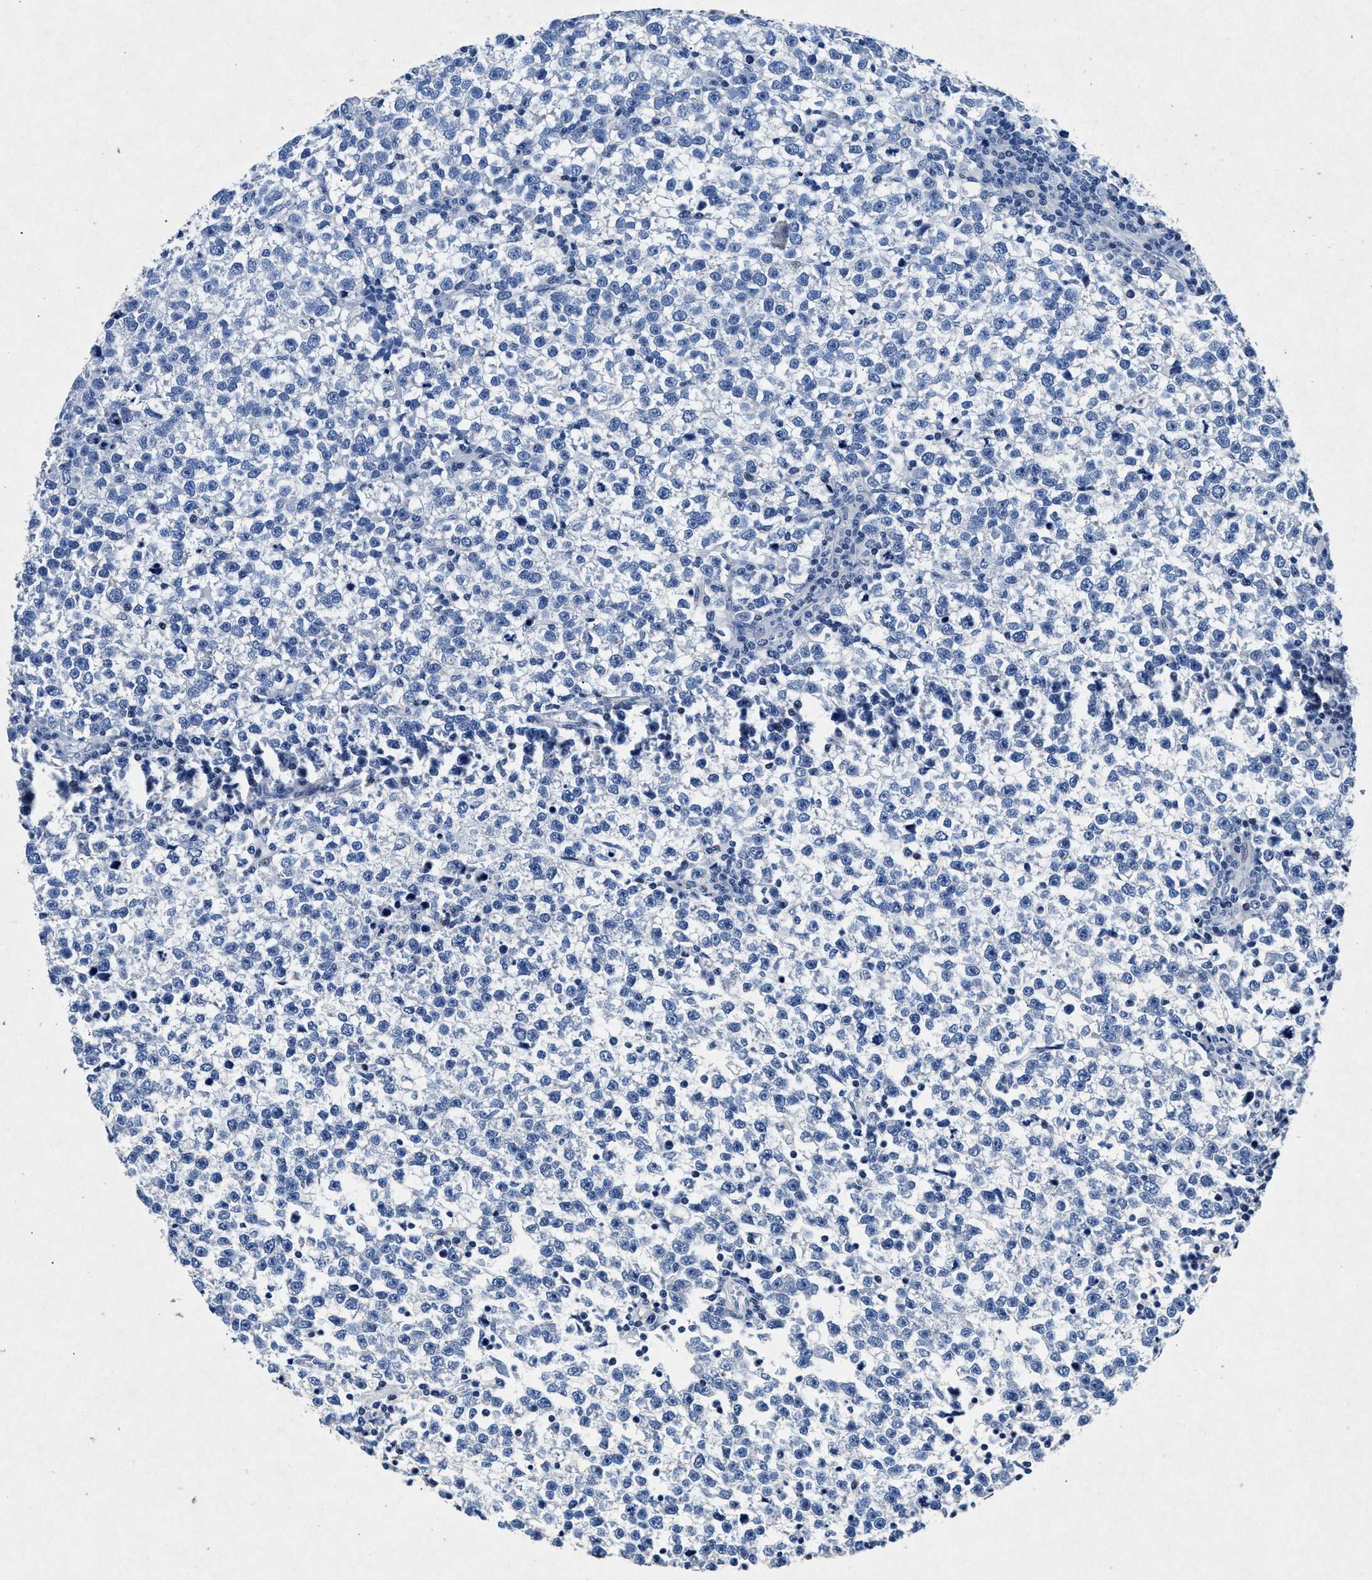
{"staining": {"intensity": "negative", "quantity": "none", "location": "none"}, "tissue": "testis cancer", "cell_type": "Tumor cells", "image_type": "cancer", "snomed": [{"axis": "morphology", "description": "Normal tissue, NOS"}, {"axis": "morphology", "description": "Seminoma, NOS"}, {"axis": "topography", "description": "Testis"}], "caption": "IHC photomicrograph of neoplastic tissue: testis seminoma stained with DAB demonstrates no significant protein positivity in tumor cells.", "gene": "MAP6", "patient": {"sex": "male", "age": 43}}